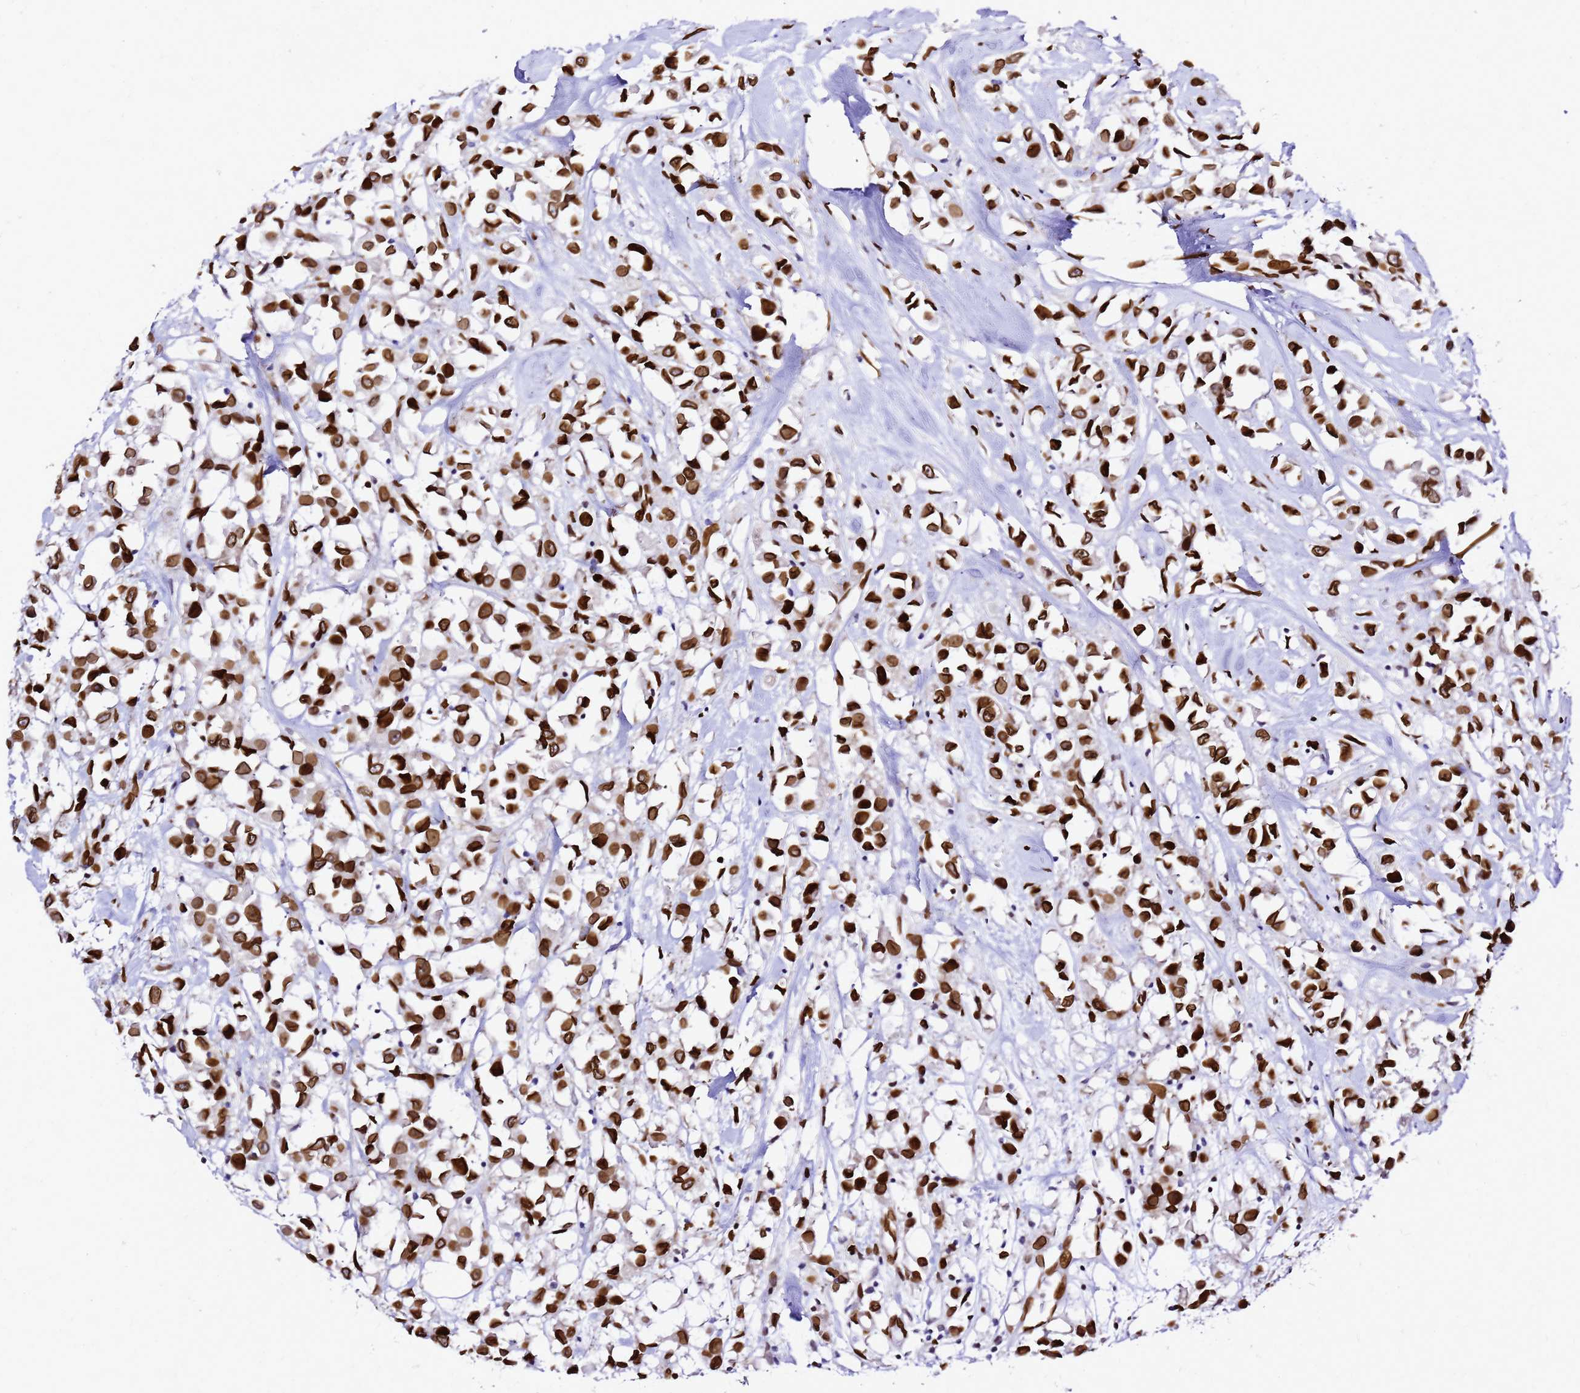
{"staining": {"intensity": "strong", "quantity": ">75%", "location": "nuclear"}, "tissue": "breast cancer", "cell_type": "Tumor cells", "image_type": "cancer", "snomed": [{"axis": "morphology", "description": "Duct carcinoma"}, {"axis": "topography", "description": "Breast"}], "caption": "Immunohistochemistry (IHC) micrograph of breast cancer stained for a protein (brown), which exhibits high levels of strong nuclear positivity in about >75% of tumor cells.", "gene": "C6orf141", "patient": {"sex": "female", "age": 61}}